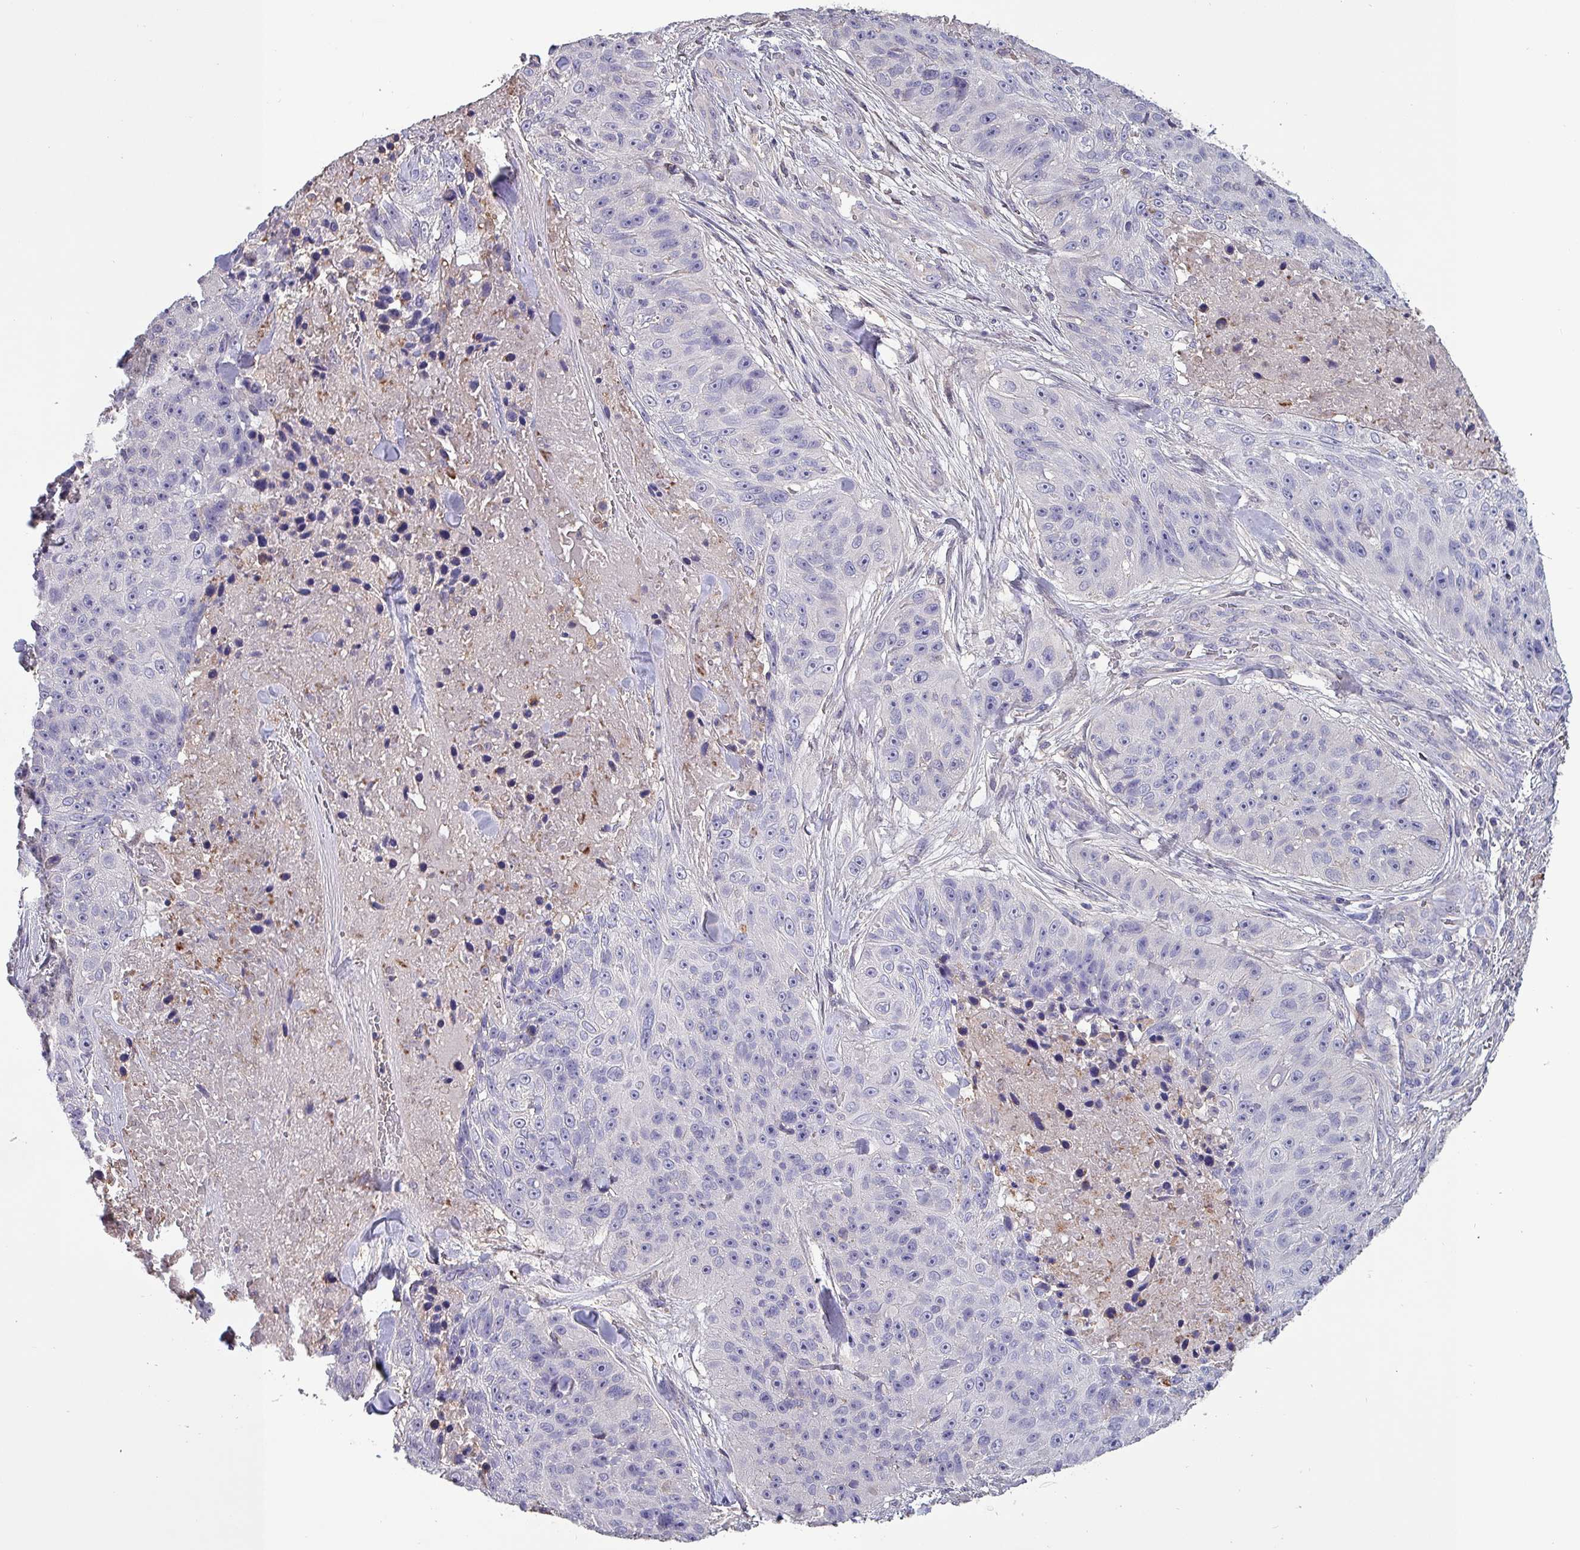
{"staining": {"intensity": "negative", "quantity": "none", "location": "none"}, "tissue": "skin cancer", "cell_type": "Tumor cells", "image_type": "cancer", "snomed": [{"axis": "morphology", "description": "Squamous cell carcinoma, NOS"}, {"axis": "topography", "description": "Skin"}], "caption": "Immunohistochemistry (IHC) of human skin cancer (squamous cell carcinoma) reveals no positivity in tumor cells.", "gene": "HTRA4", "patient": {"sex": "female", "age": 87}}